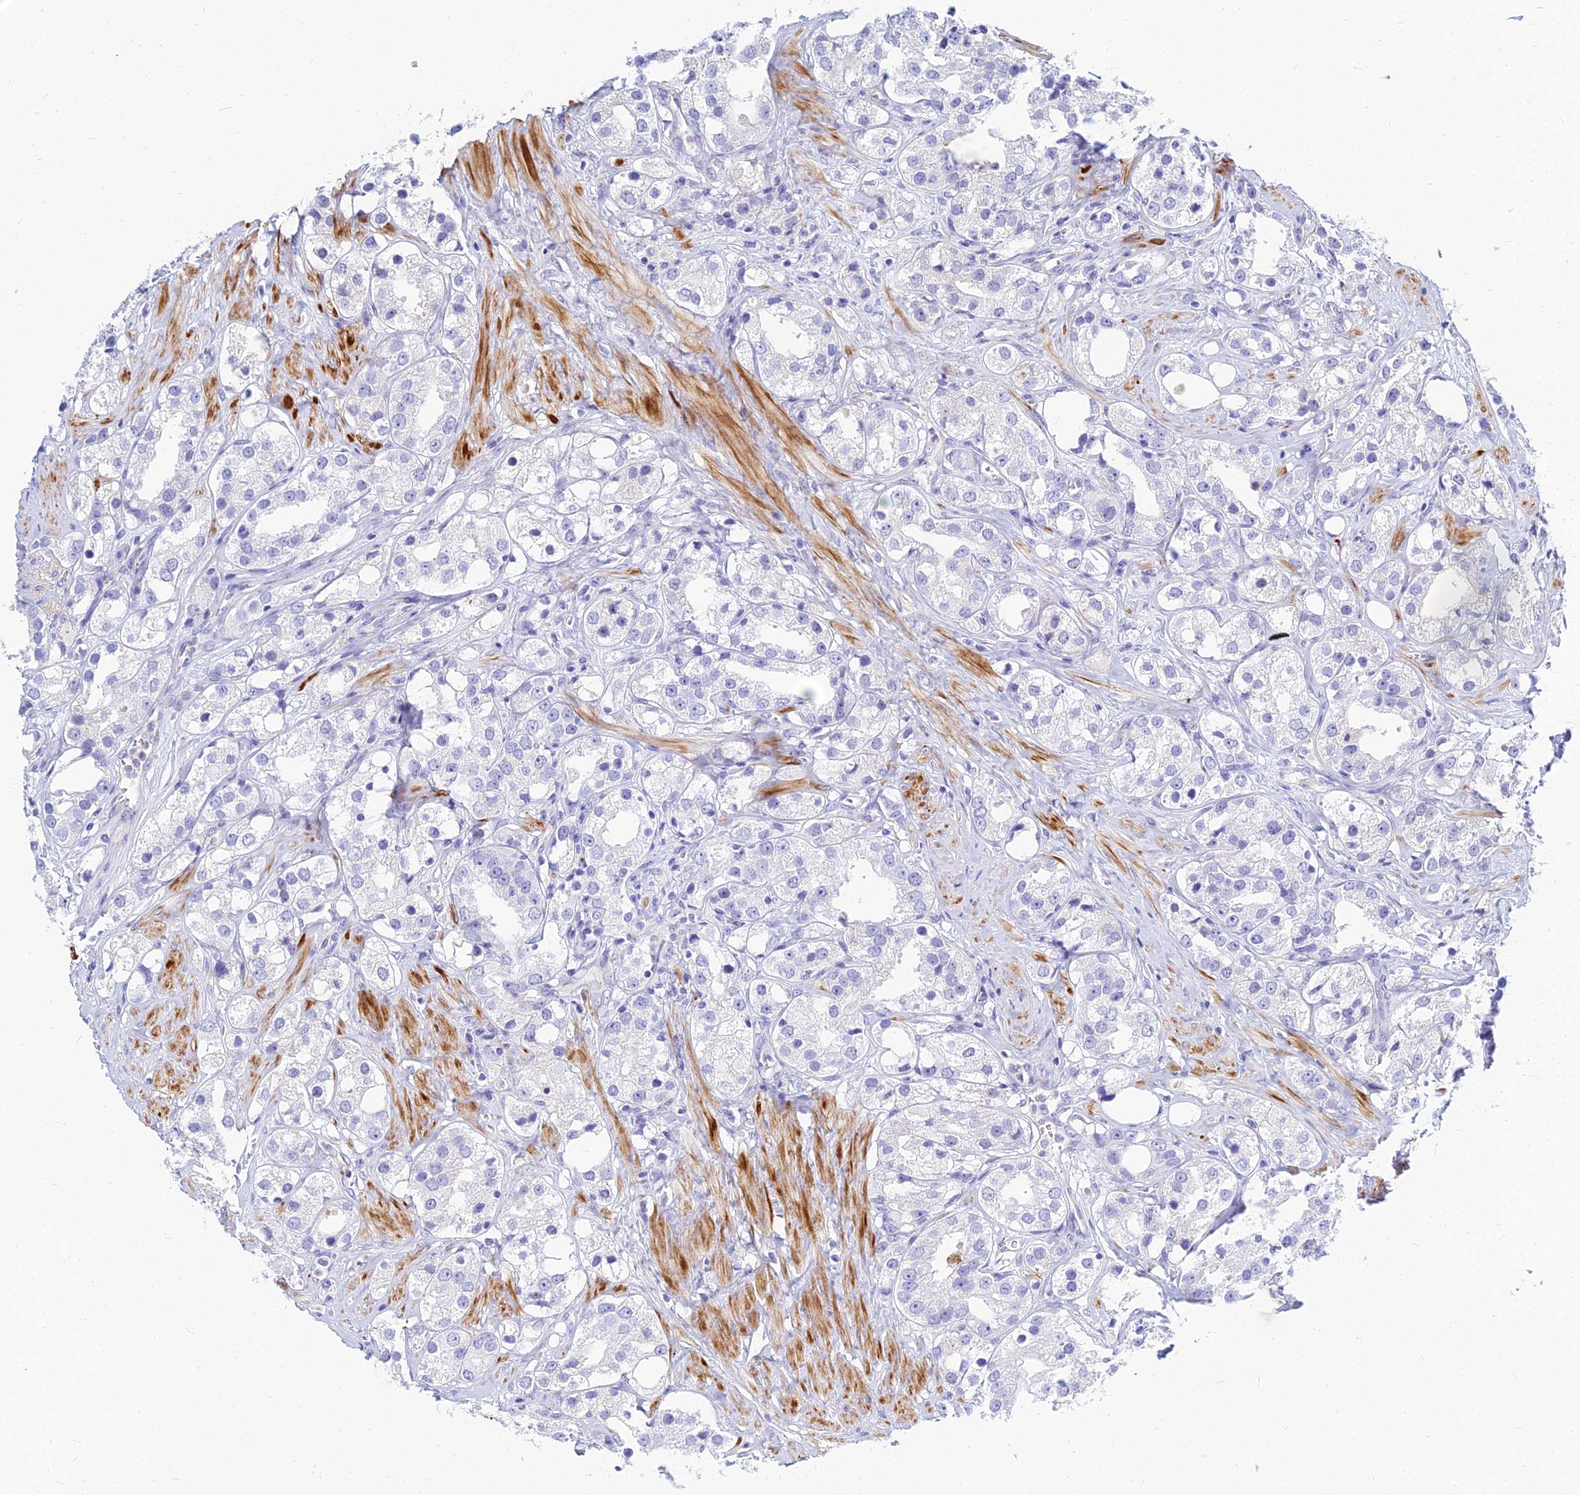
{"staining": {"intensity": "negative", "quantity": "none", "location": "none"}, "tissue": "prostate cancer", "cell_type": "Tumor cells", "image_type": "cancer", "snomed": [{"axis": "morphology", "description": "Adenocarcinoma, NOS"}, {"axis": "topography", "description": "Prostate"}], "caption": "High power microscopy histopathology image of an immunohistochemistry photomicrograph of prostate cancer, revealing no significant staining in tumor cells.", "gene": "ZNF552", "patient": {"sex": "male", "age": 79}}